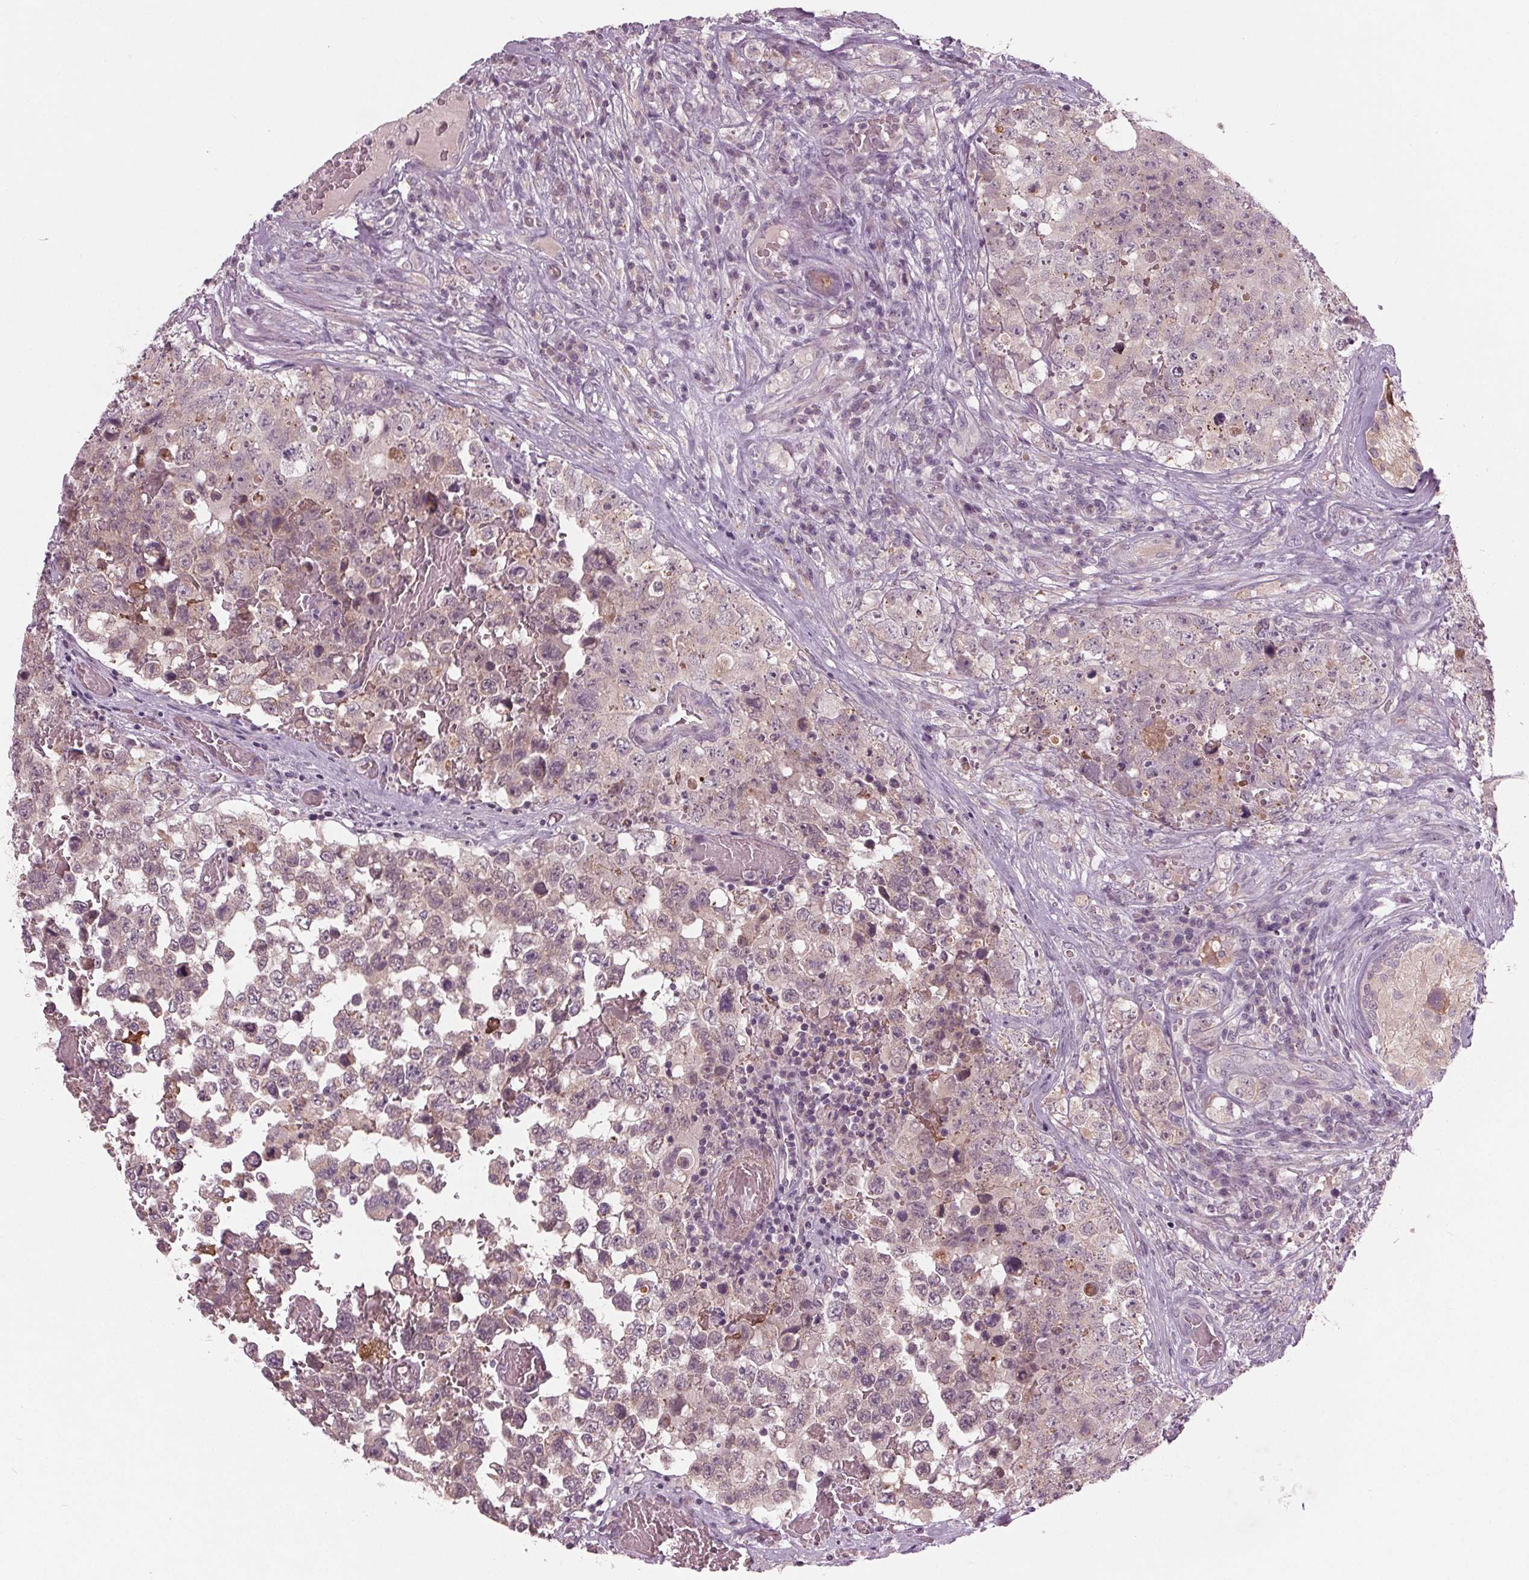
{"staining": {"intensity": "negative", "quantity": "none", "location": "none"}, "tissue": "testis cancer", "cell_type": "Tumor cells", "image_type": "cancer", "snomed": [{"axis": "morphology", "description": "Carcinoma, Embryonal, NOS"}, {"axis": "topography", "description": "Testis"}], "caption": "Immunohistochemical staining of testis cancer (embryonal carcinoma) demonstrates no significant positivity in tumor cells. (DAB (3,3'-diaminobenzidine) immunohistochemistry (IHC), high magnification).", "gene": "ZNF605", "patient": {"sex": "male", "age": 18}}